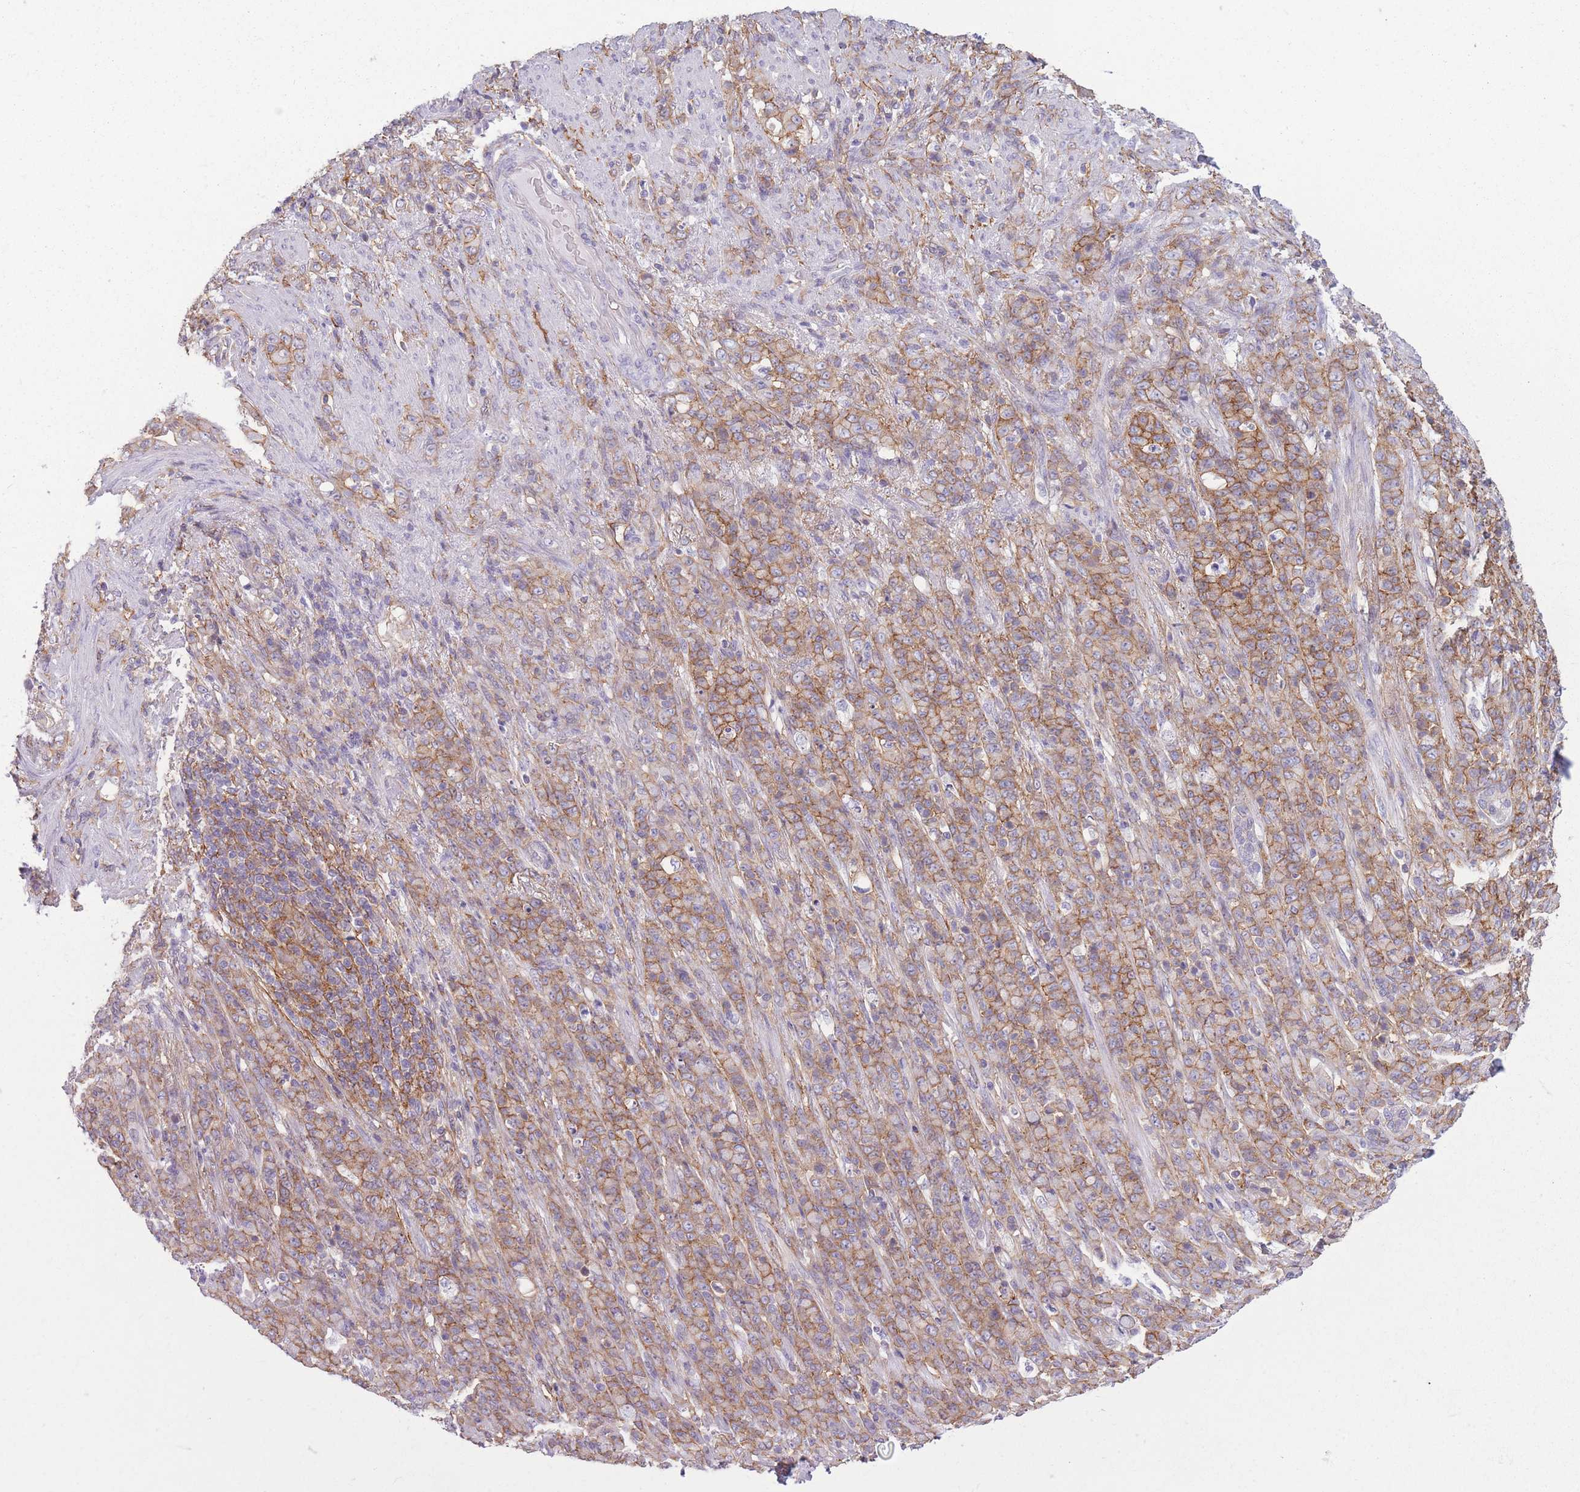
{"staining": {"intensity": "moderate", "quantity": ">75%", "location": "cytoplasmic/membranous"}, "tissue": "stomach cancer", "cell_type": "Tumor cells", "image_type": "cancer", "snomed": [{"axis": "morphology", "description": "Adenocarcinoma, NOS"}, {"axis": "topography", "description": "Stomach"}], "caption": "Protein positivity by immunohistochemistry (IHC) demonstrates moderate cytoplasmic/membranous staining in about >75% of tumor cells in stomach cancer.", "gene": "ADD1", "patient": {"sex": "female", "age": 79}}